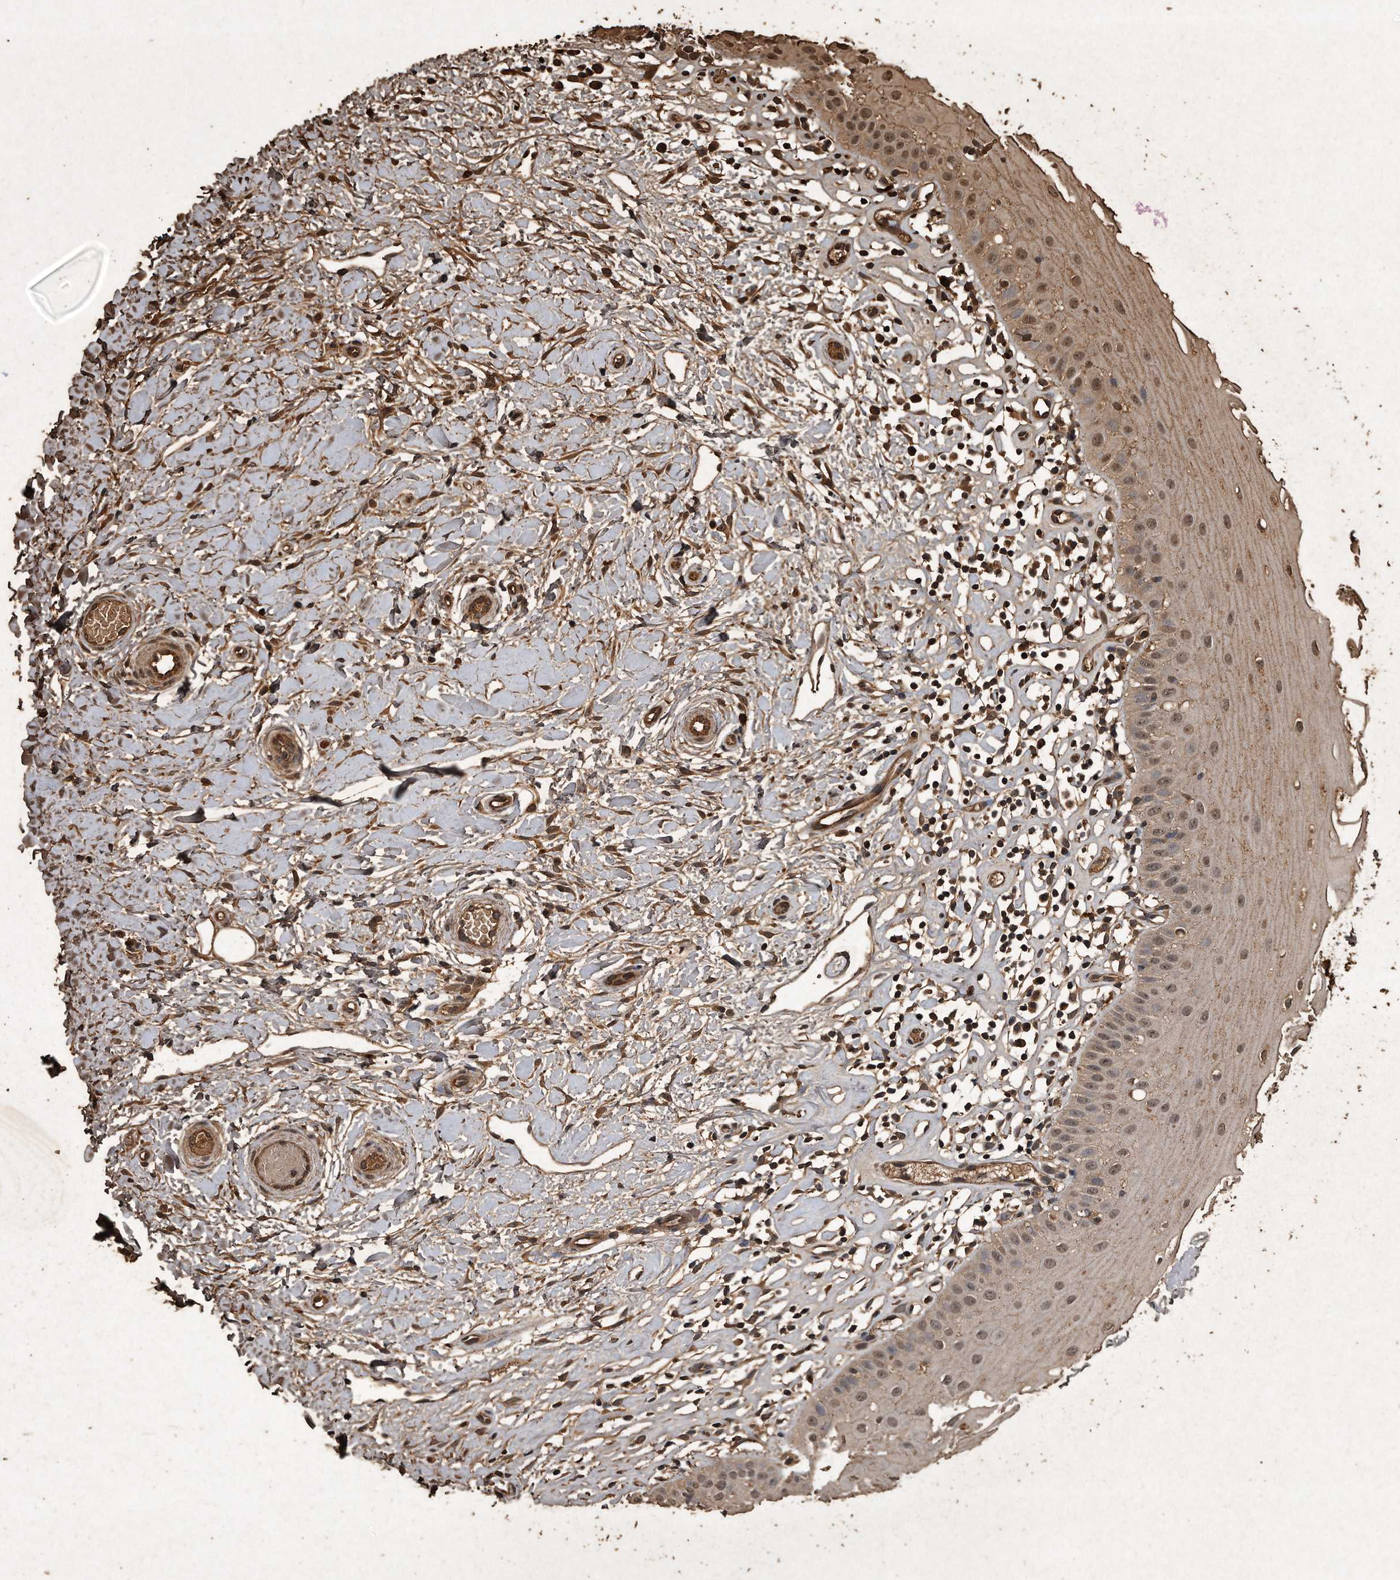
{"staining": {"intensity": "moderate", "quantity": ">75%", "location": "cytoplasmic/membranous,nuclear"}, "tissue": "oral mucosa", "cell_type": "Squamous epithelial cells", "image_type": "normal", "snomed": [{"axis": "morphology", "description": "Normal tissue, NOS"}, {"axis": "topography", "description": "Oral tissue"}], "caption": "Oral mucosa was stained to show a protein in brown. There is medium levels of moderate cytoplasmic/membranous,nuclear positivity in about >75% of squamous epithelial cells. The staining was performed using DAB to visualize the protein expression in brown, while the nuclei were stained in blue with hematoxylin (Magnification: 20x).", "gene": "CFLAR", "patient": {"sex": "female", "age": 56}}